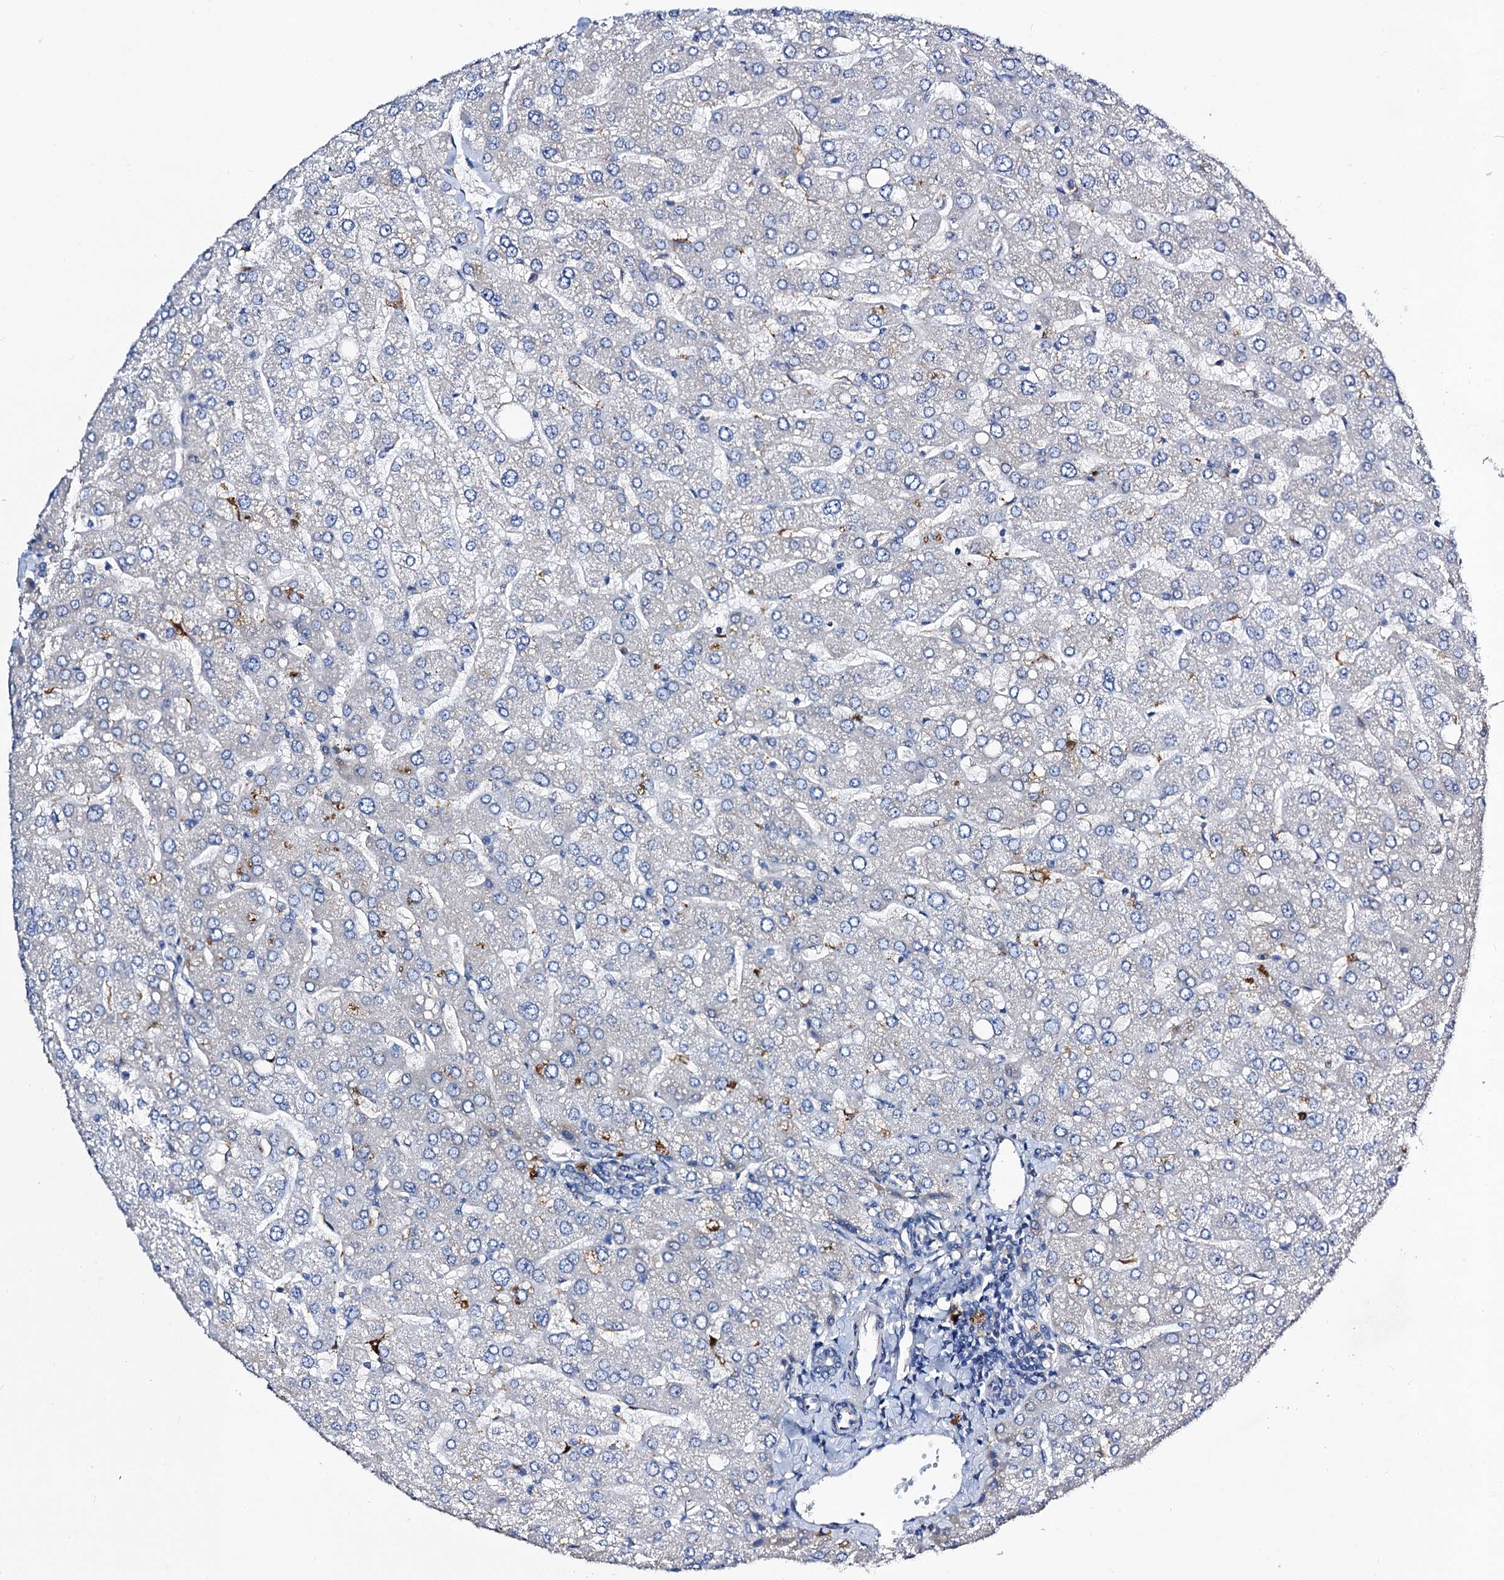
{"staining": {"intensity": "negative", "quantity": "none", "location": "none"}, "tissue": "liver", "cell_type": "Cholangiocytes", "image_type": "normal", "snomed": [{"axis": "morphology", "description": "Normal tissue, NOS"}, {"axis": "topography", "description": "Liver"}], "caption": "The micrograph exhibits no staining of cholangiocytes in unremarkable liver. Brightfield microscopy of IHC stained with DAB (3,3'-diaminobenzidine) (brown) and hematoxylin (blue), captured at high magnification.", "gene": "FREM3", "patient": {"sex": "male", "age": 55}}